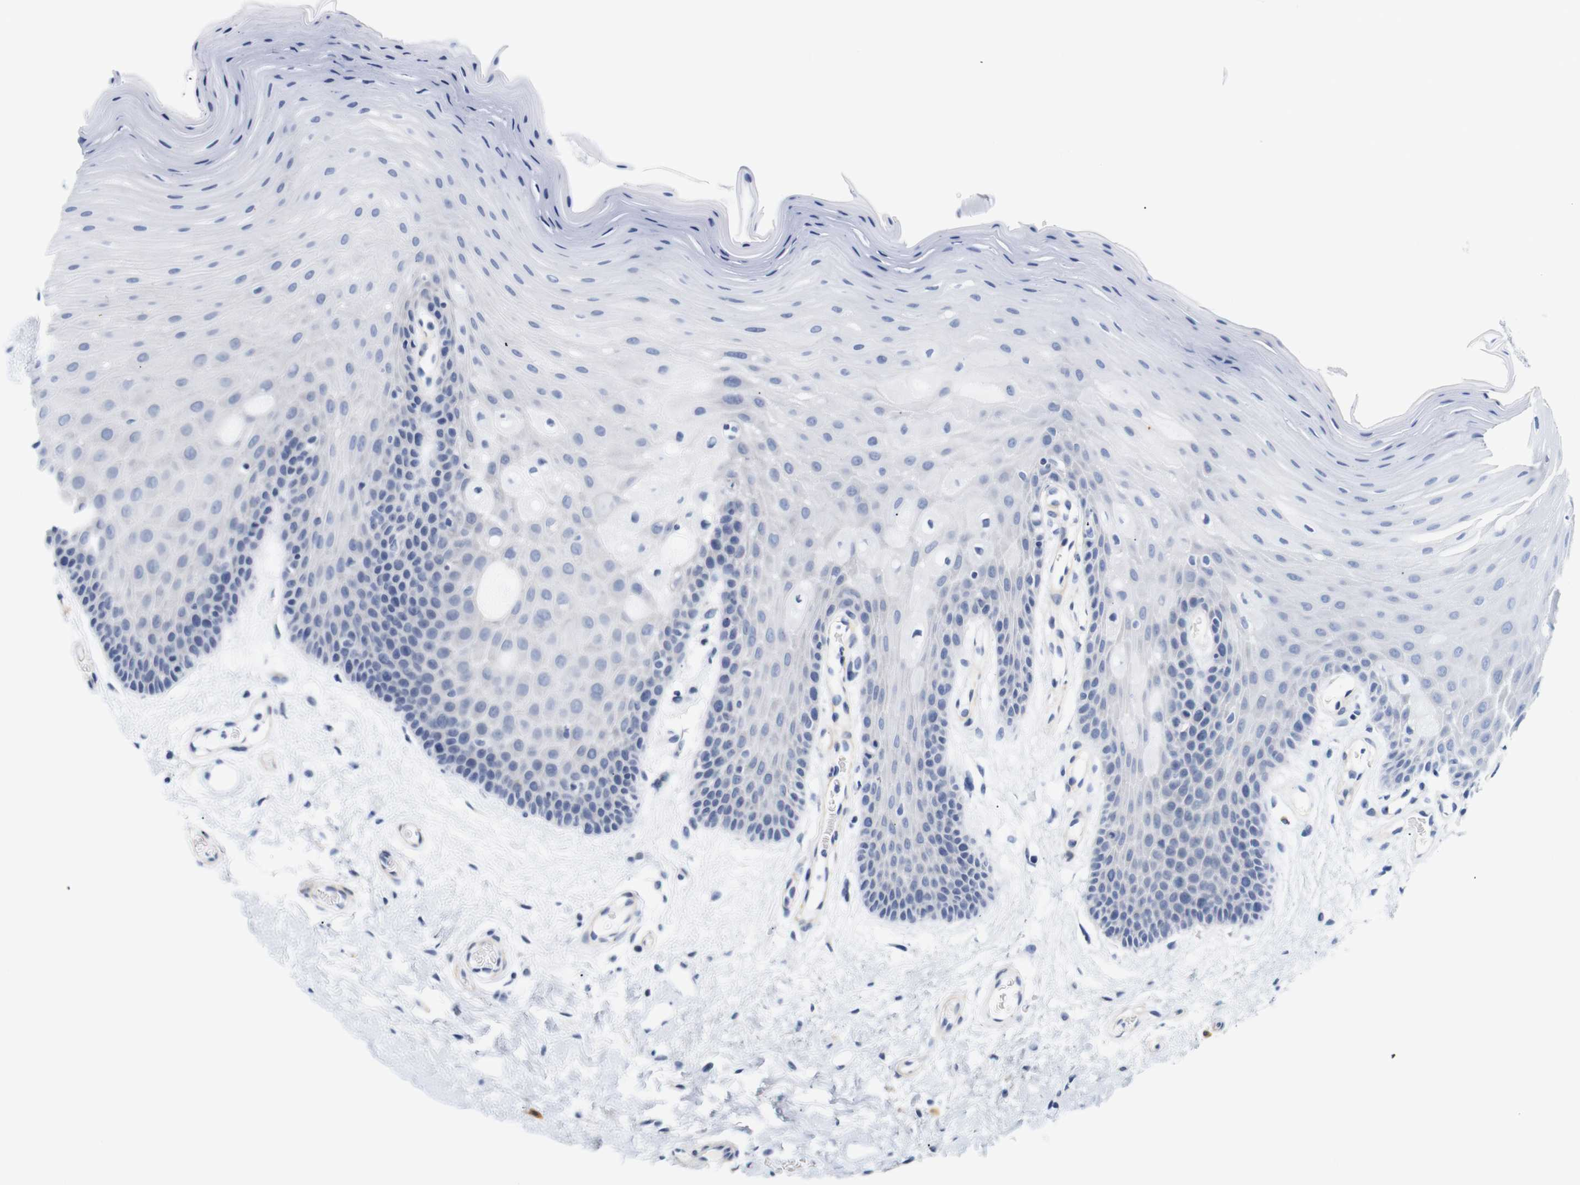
{"staining": {"intensity": "negative", "quantity": "none", "location": "none"}, "tissue": "oral mucosa", "cell_type": "Squamous epithelial cells", "image_type": "normal", "snomed": [{"axis": "morphology", "description": "Normal tissue, NOS"}, {"axis": "morphology", "description": "Squamous cell carcinoma, NOS"}, {"axis": "topography", "description": "Skeletal muscle"}, {"axis": "topography", "description": "Adipose tissue"}, {"axis": "topography", "description": "Vascular tissue"}, {"axis": "topography", "description": "Oral tissue"}, {"axis": "topography", "description": "Peripheral nerve tissue"}, {"axis": "topography", "description": "Head-Neck"}], "caption": "Immunohistochemistry (IHC) image of unremarkable oral mucosa: human oral mucosa stained with DAB demonstrates no significant protein positivity in squamous epithelial cells. (Stains: DAB (3,3'-diaminobenzidine) immunohistochemistry (IHC) with hematoxylin counter stain, Microscopy: brightfield microscopy at high magnification).", "gene": "STMN3", "patient": {"sex": "male", "age": 71}}